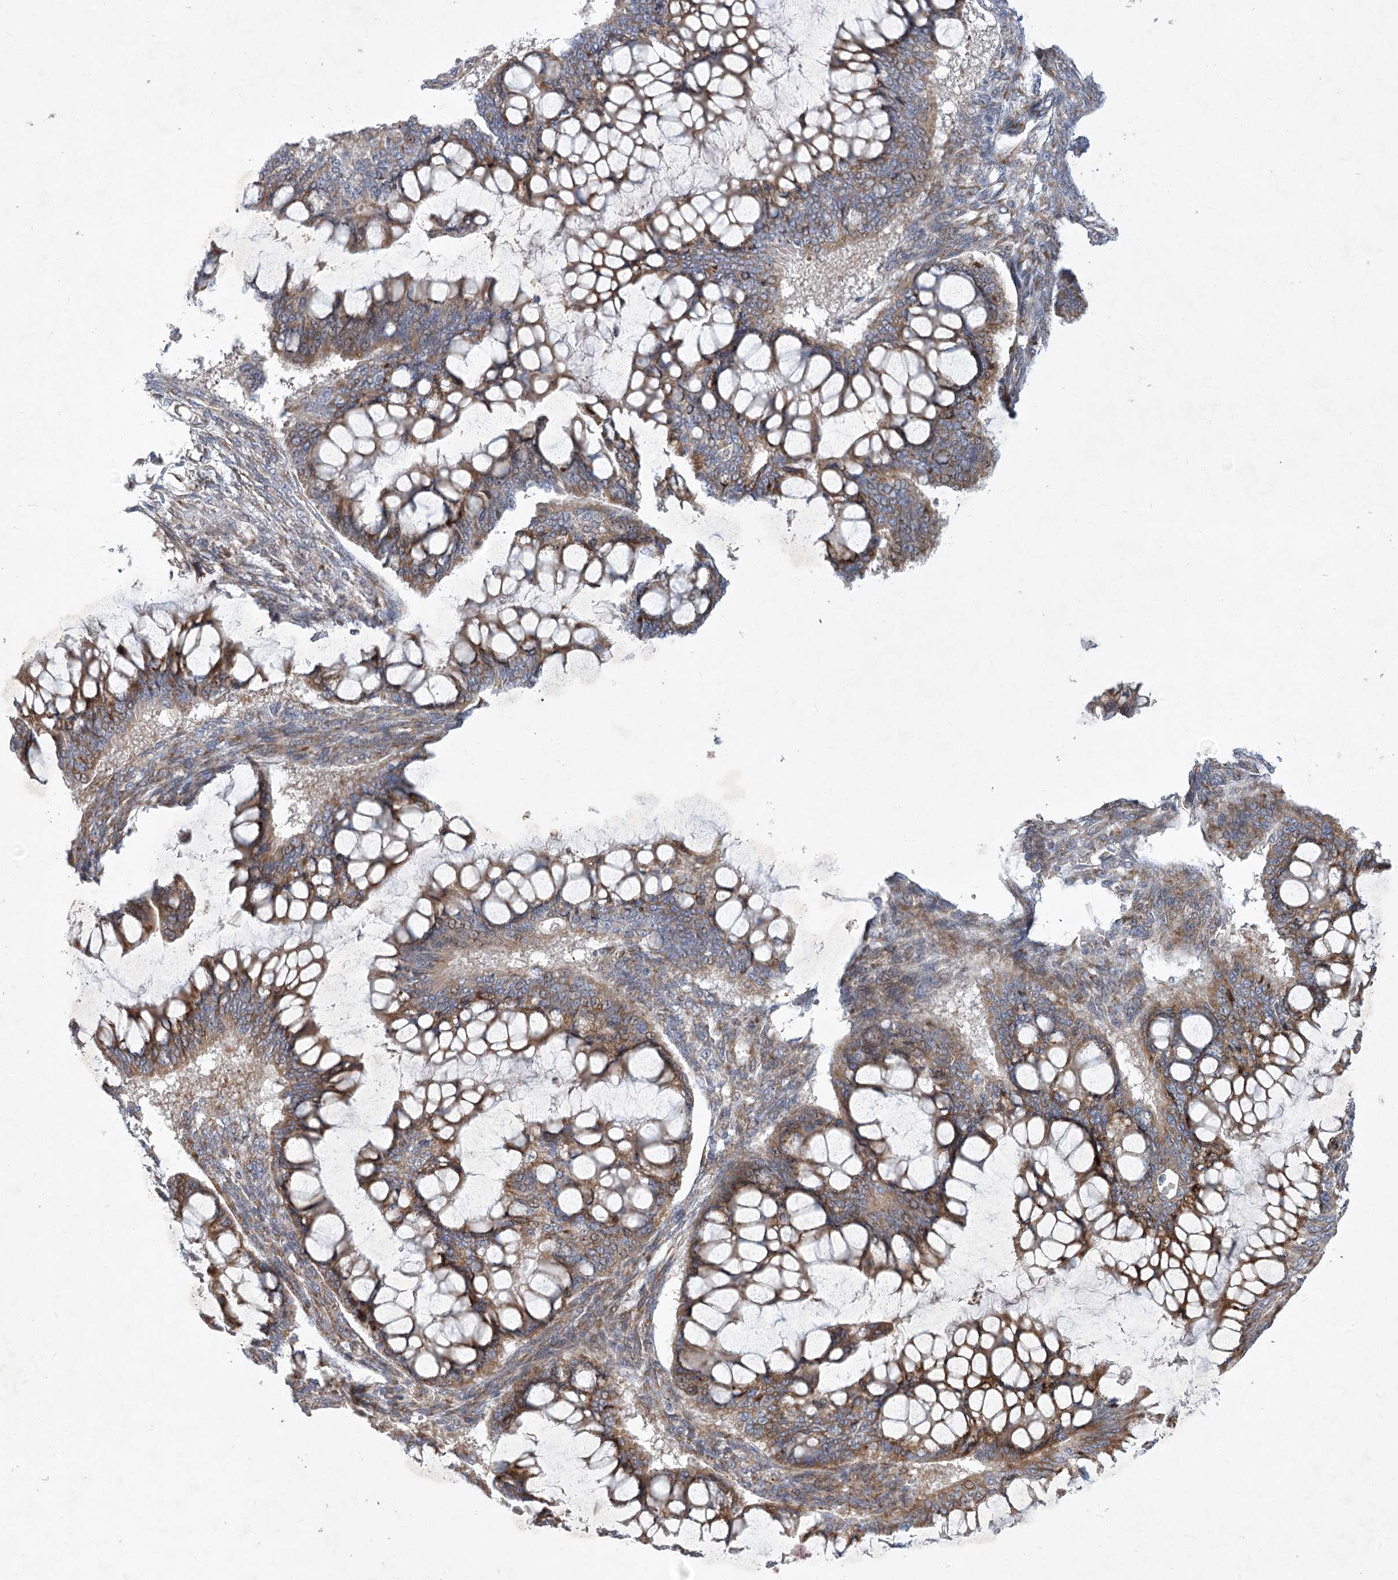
{"staining": {"intensity": "moderate", "quantity": ">75%", "location": "cytoplasmic/membranous"}, "tissue": "ovarian cancer", "cell_type": "Tumor cells", "image_type": "cancer", "snomed": [{"axis": "morphology", "description": "Cystadenocarcinoma, mucinous, NOS"}, {"axis": "topography", "description": "Ovary"}], "caption": "Moderate cytoplasmic/membranous staining is identified in approximately >75% of tumor cells in ovarian cancer (mucinous cystadenocarcinoma). Using DAB (brown) and hematoxylin (blue) stains, captured at high magnification using brightfield microscopy.", "gene": "GCNT4", "patient": {"sex": "female", "age": 73}}